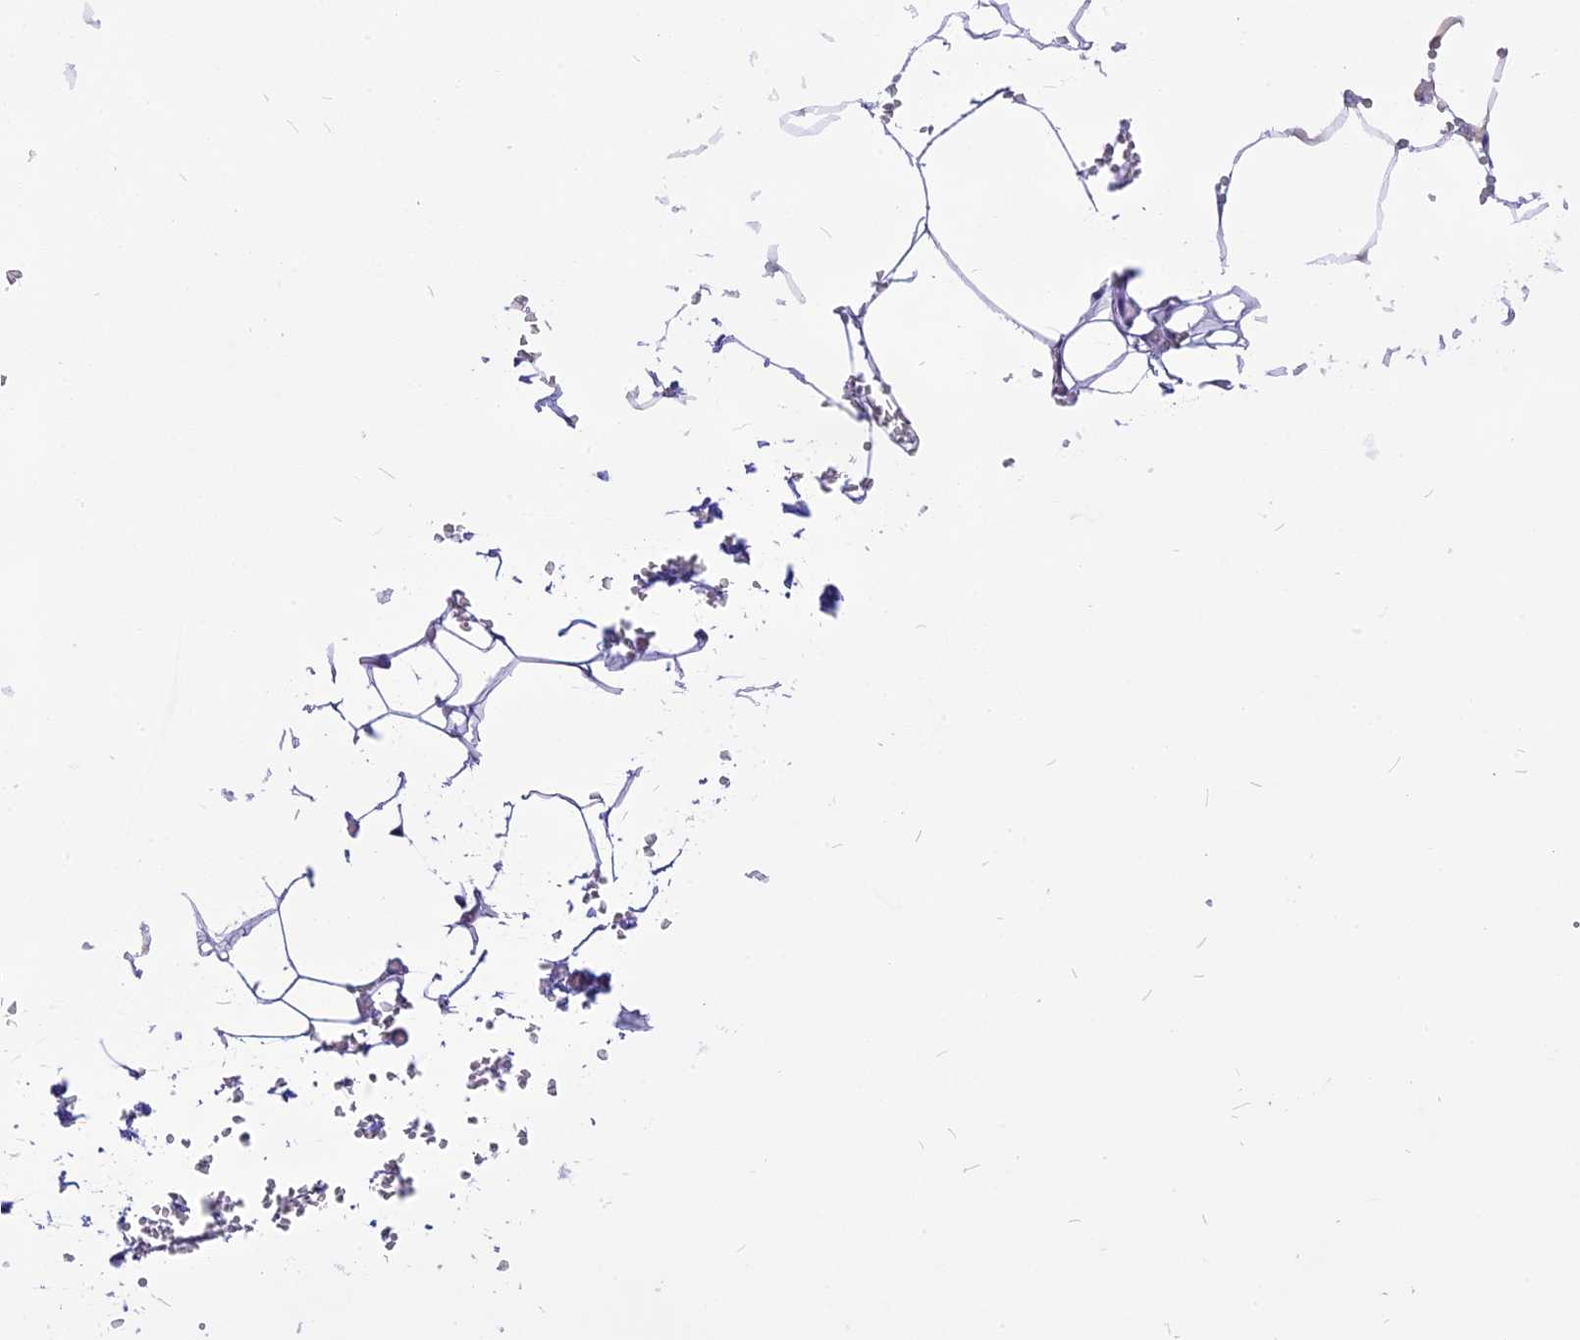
{"staining": {"intensity": "negative", "quantity": "none", "location": "none"}, "tissue": "adipose tissue", "cell_type": "Adipocytes", "image_type": "normal", "snomed": [{"axis": "morphology", "description": "Normal tissue, NOS"}, {"axis": "topography", "description": "Gallbladder"}, {"axis": "topography", "description": "Peripheral nerve tissue"}], "caption": "Unremarkable adipose tissue was stained to show a protein in brown. There is no significant expression in adipocytes.", "gene": "CMSS1", "patient": {"sex": "male", "age": 38}}